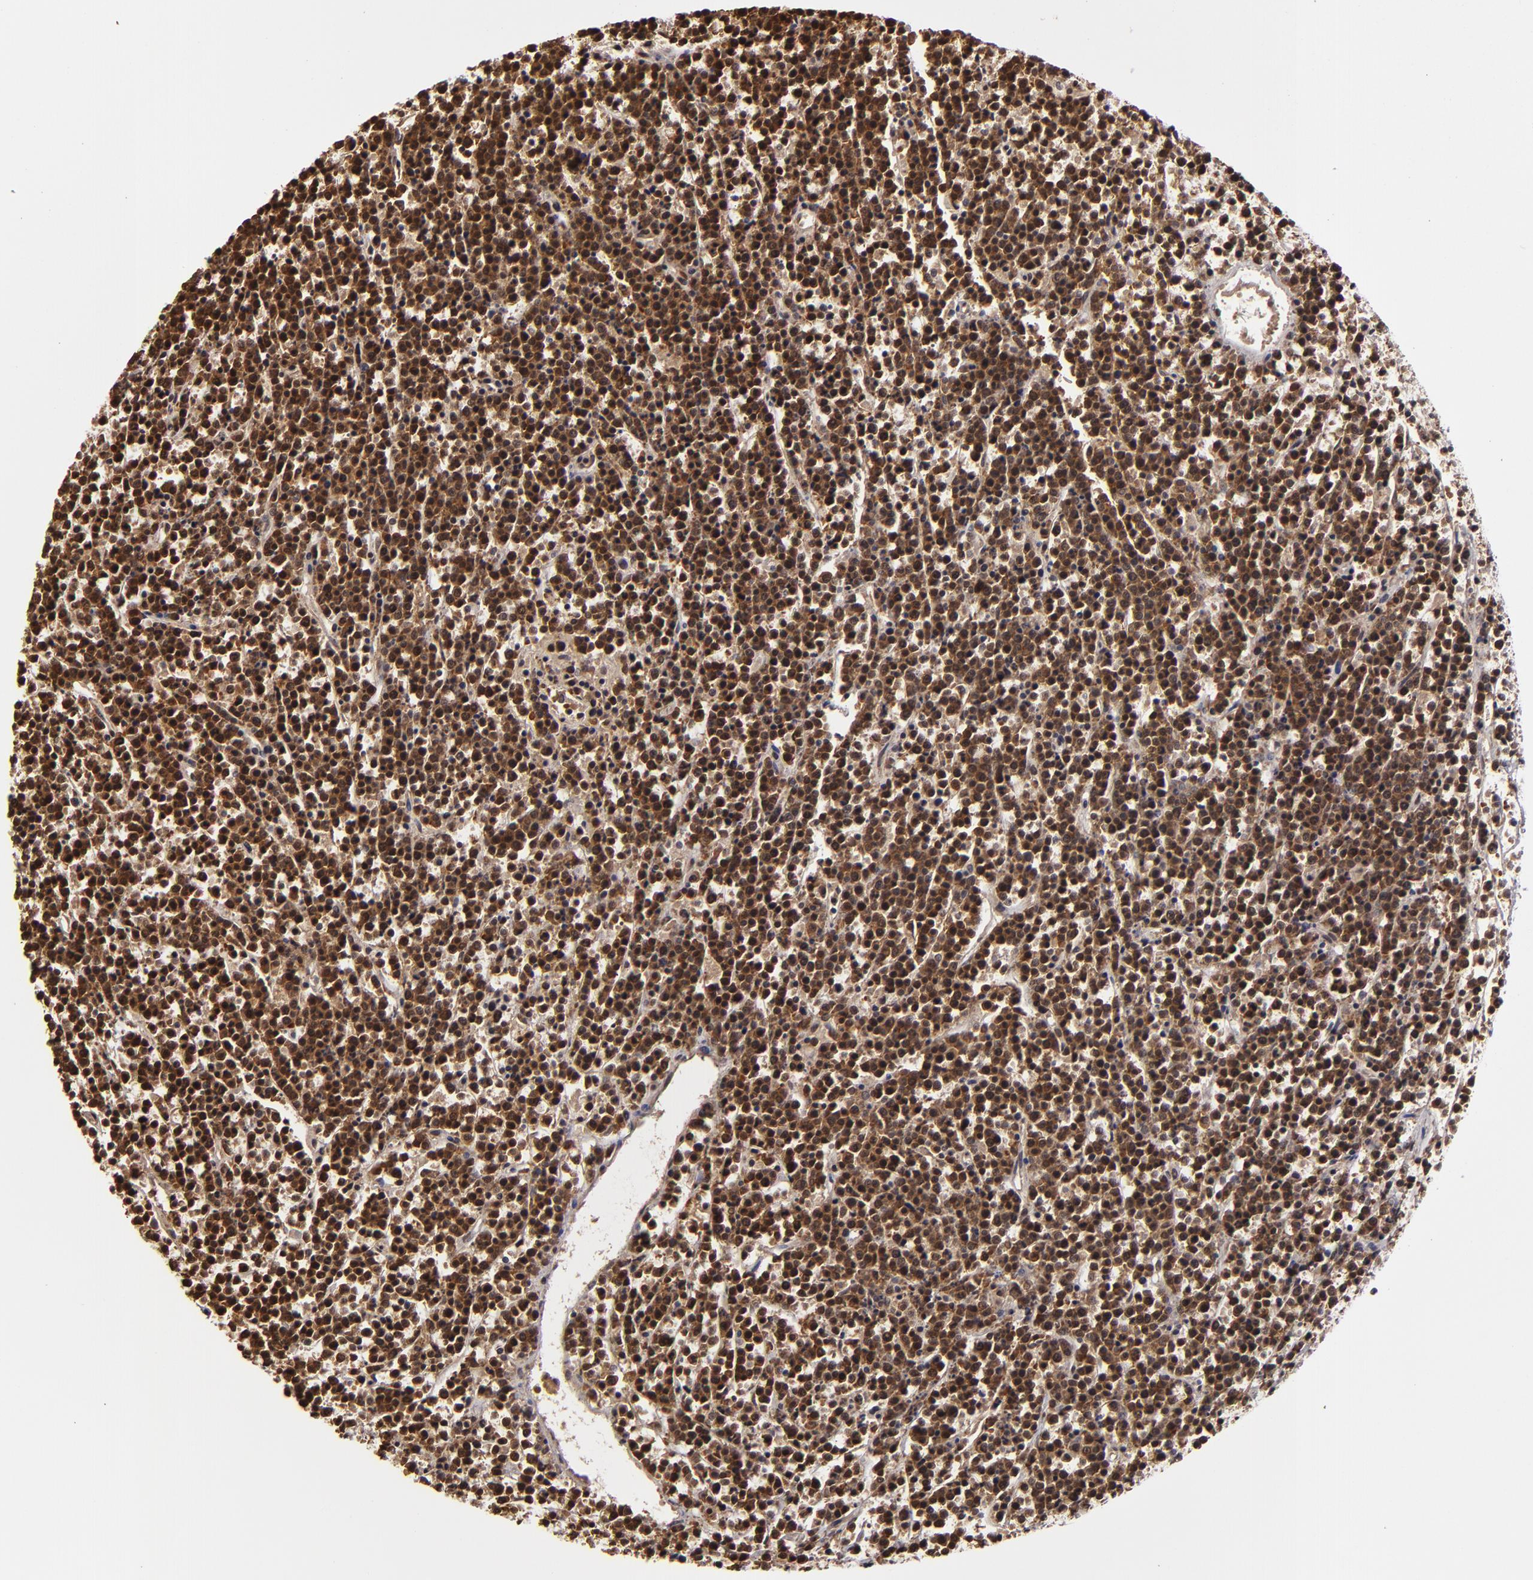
{"staining": {"intensity": "strong", "quantity": ">75%", "location": "cytoplasmic/membranous"}, "tissue": "lymphoma", "cell_type": "Tumor cells", "image_type": "cancer", "snomed": [{"axis": "morphology", "description": "Malignant lymphoma, non-Hodgkin's type, High grade"}, {"axis": "topography", "description": "Ovary"}], "caption": "Lymphoma stained with a protein marker displays strong staining in tumor cells.", "gene": "MAPK3", "patient": {"sex": "female", "age": 56}}